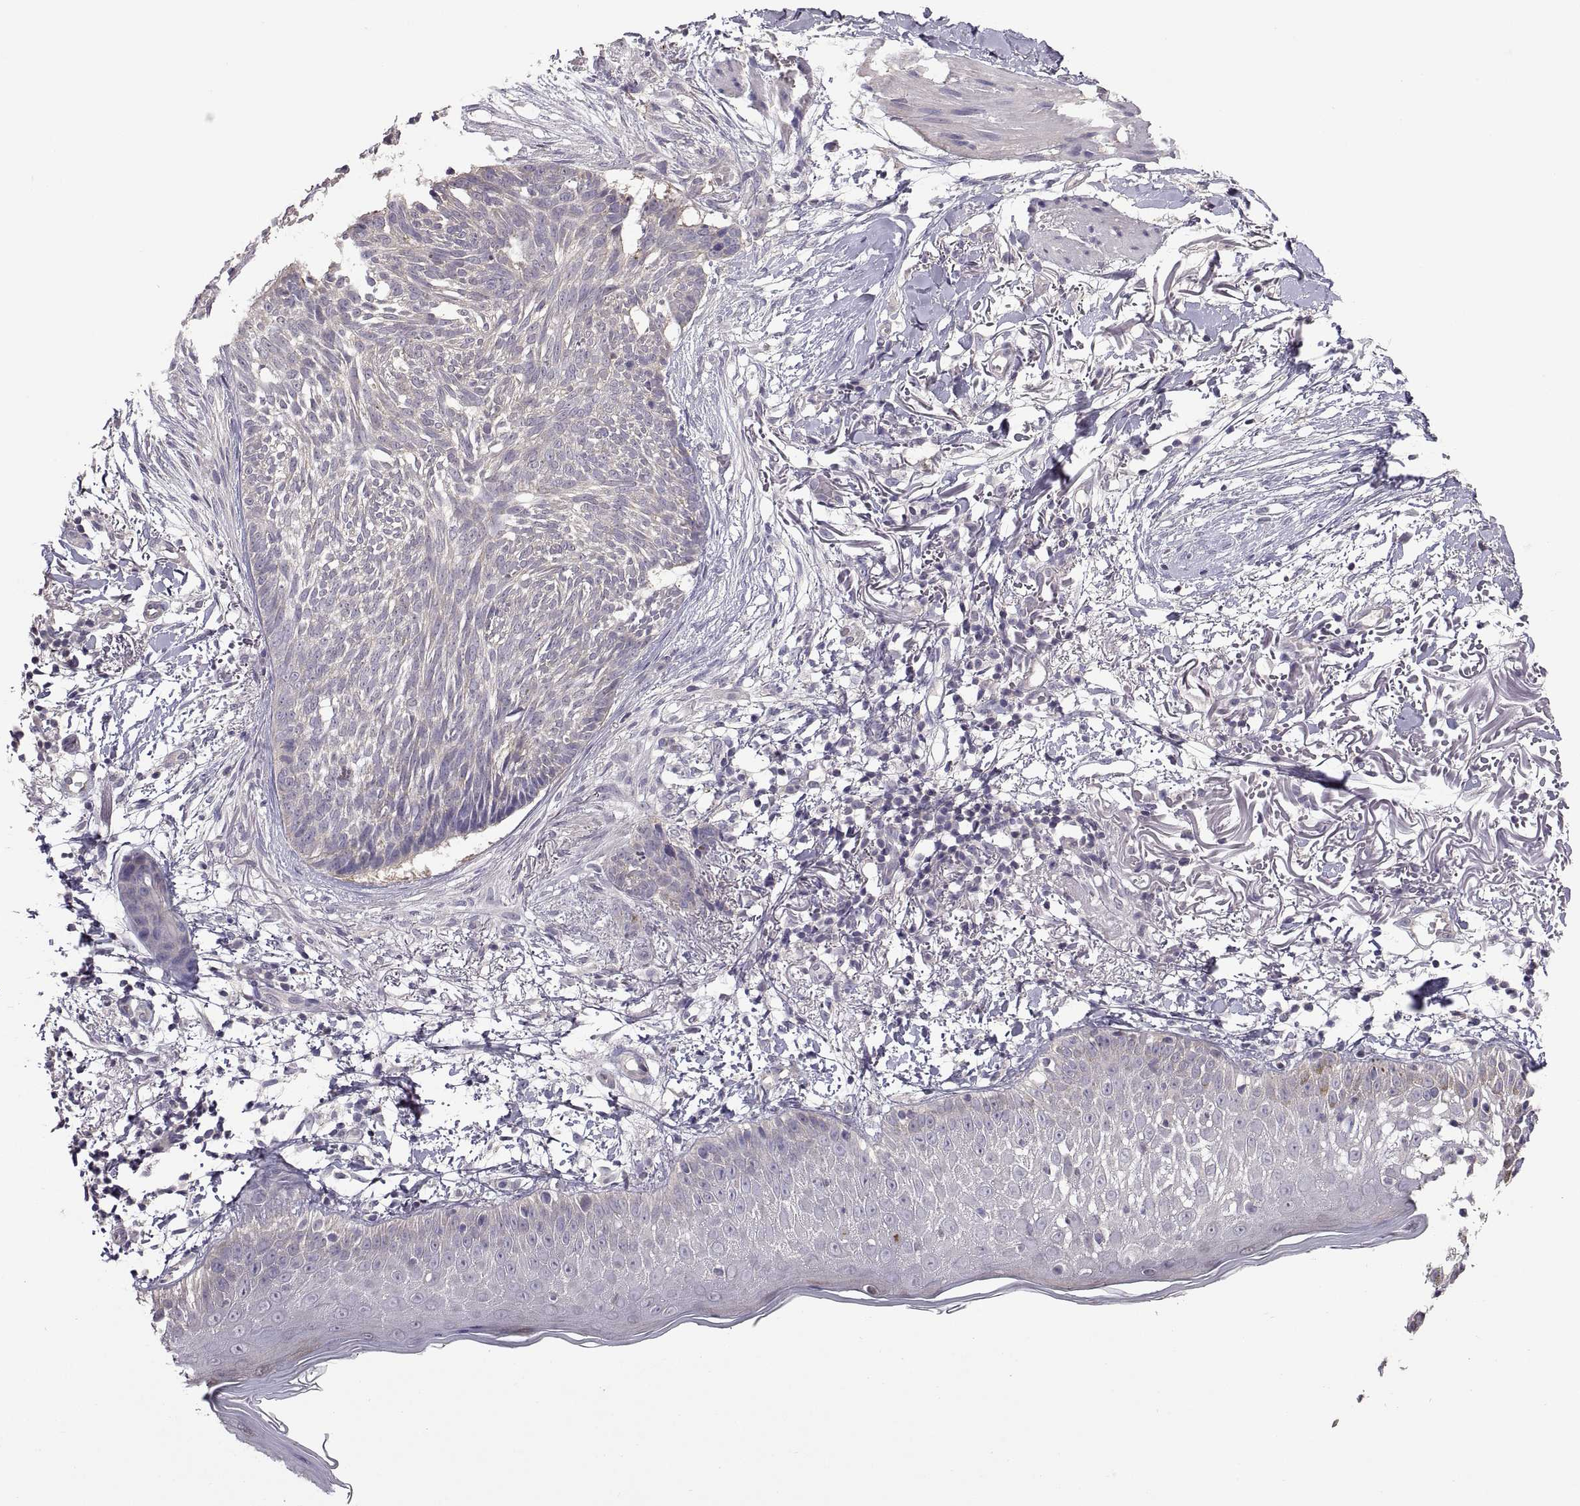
{"staining": {"intensity": "negative", "quantity": "none", "location": "none"}, "tissue": "skin cancer", "cell_type": "Tumor cells", "image_type": "cancer", "snomed": [{"axis": "morphology", "description": "Normal tissue, NOS"}, {"axis": "morphology", "description": "Basal cell carcinoma"}, {"axis": "topography", "description": "Skin"}], "caption": "Human basal cell carcinoma (skin) stained for a protein using immunohistochemistry displays no staining in tumor cells.", "gene": "NMNAT2", "patient": {"sex": "male", "age": 84}}